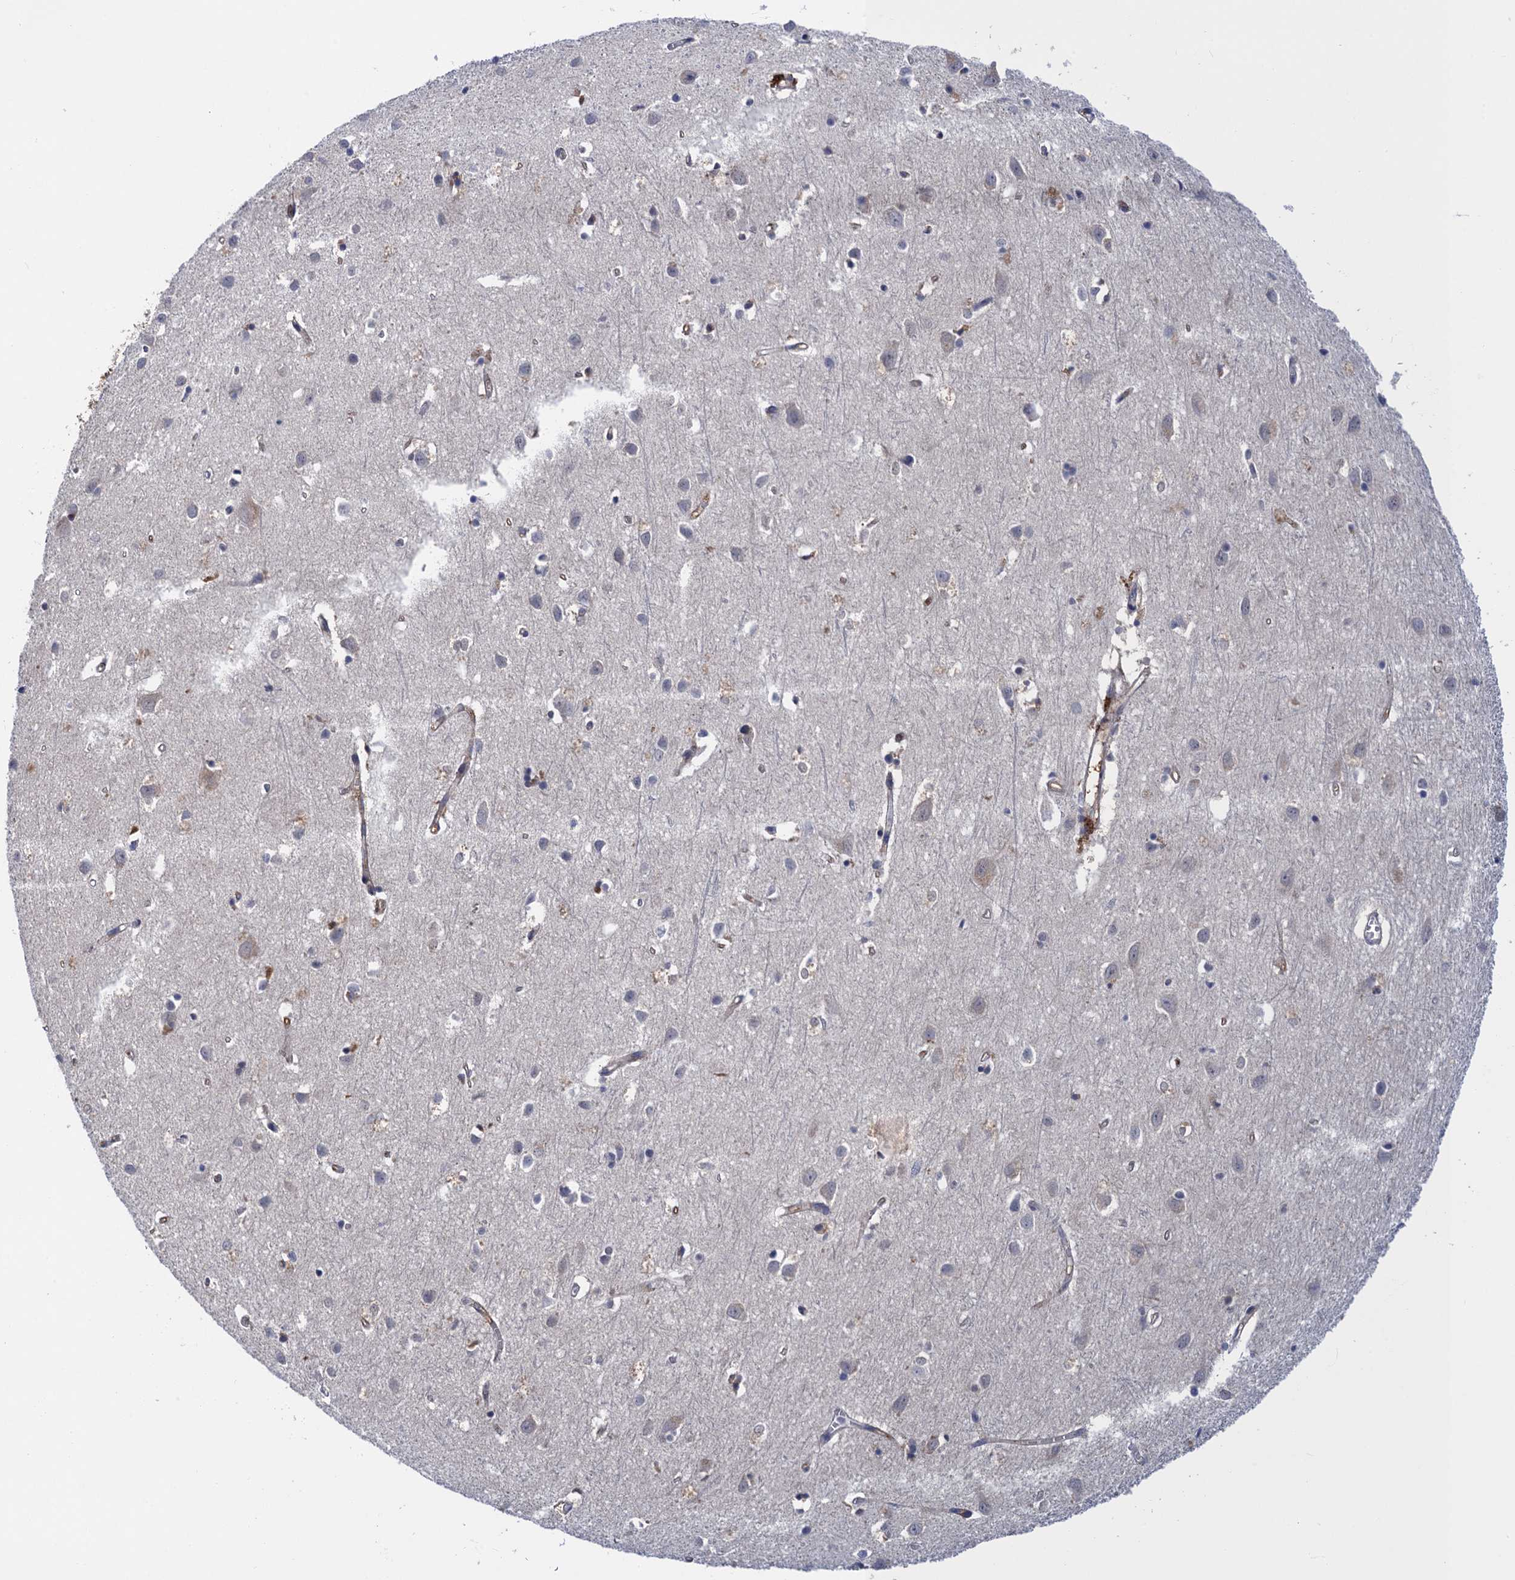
{"staining": {"intensity": "moderate", "quantity": ">75%", "location": "cytoplasmic/membranous"}, "tissue": "cerebral cortex", "cell_type": "Endothelial cells", "image_type": "normal", "snomed": [{"axis": "morphology", "description": "Normal tissue, NOS"}, {"axis": "topography", "description": "Cerebral cortex"}], "caption": "Cerebral cortex stained with DAB immunohistochemistry (IHC) exhibits medium levels of moderate cytoplasmic/membranous expression in approximately >75% of endothelial cells.", "gene": "NEK8", "patient": {"sex": "female", "age": 64}}